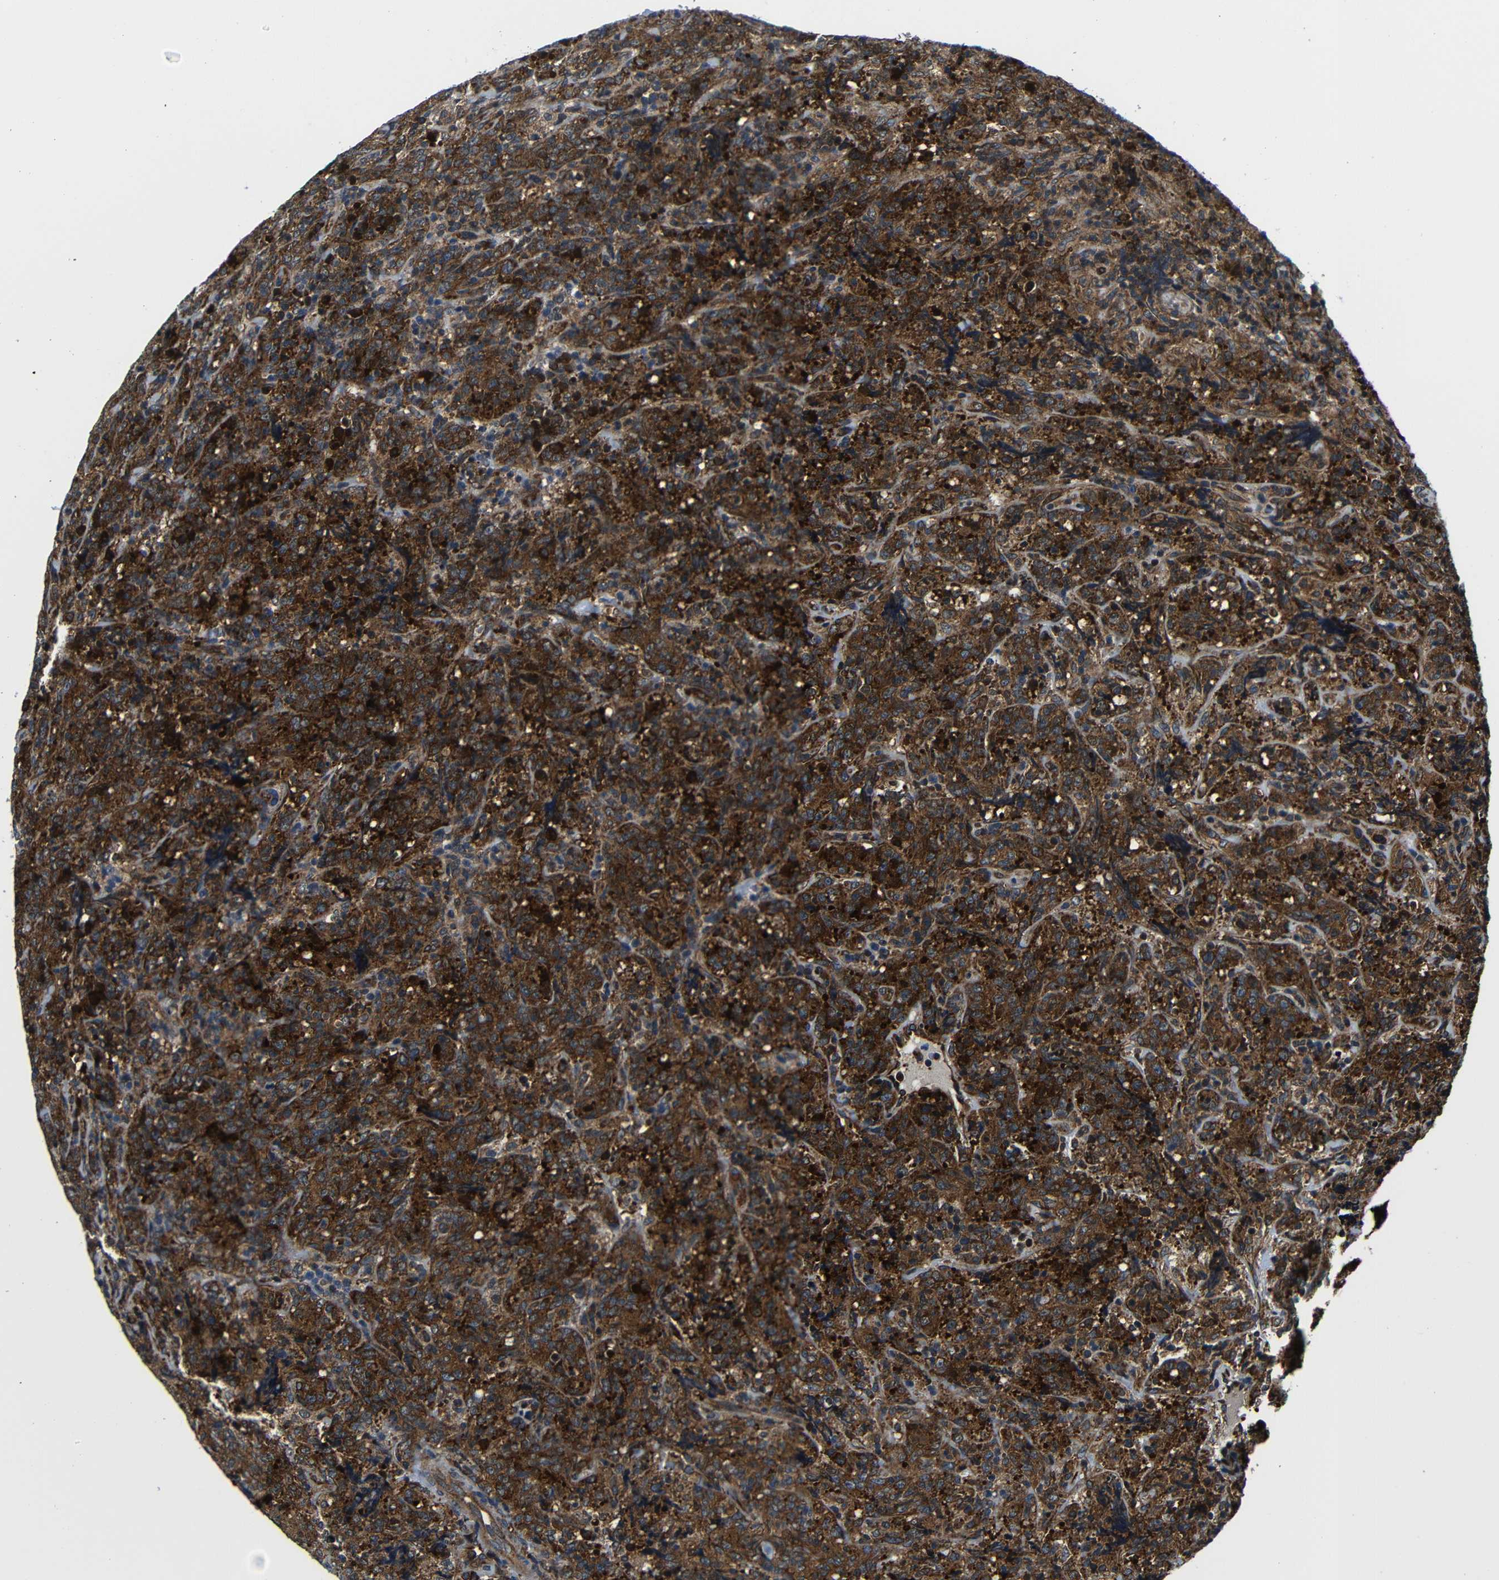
{"staining": {"intensity": "strong", "quantity": ">75%", "location": "cytoplasmic/membranous"}, "tissue": "lymphoma", "cell_type": "Tumor cells", "image_type": "cancer", "snomed": [{"axis": "morphology", "description": "Malignant lymphoma, non-Hodgkin's type, High grade"}, {"axis": "topography", "description": "Tonsil"}], "caption": "Immunohistochemistry (IHC) of human lymphoma demonstrates high levels of strong cytoplasmic/membranous positivity in about >75% of tumor cells.", "gene": "ABCE1", "patient": {"sex": "female", "age": 36}}